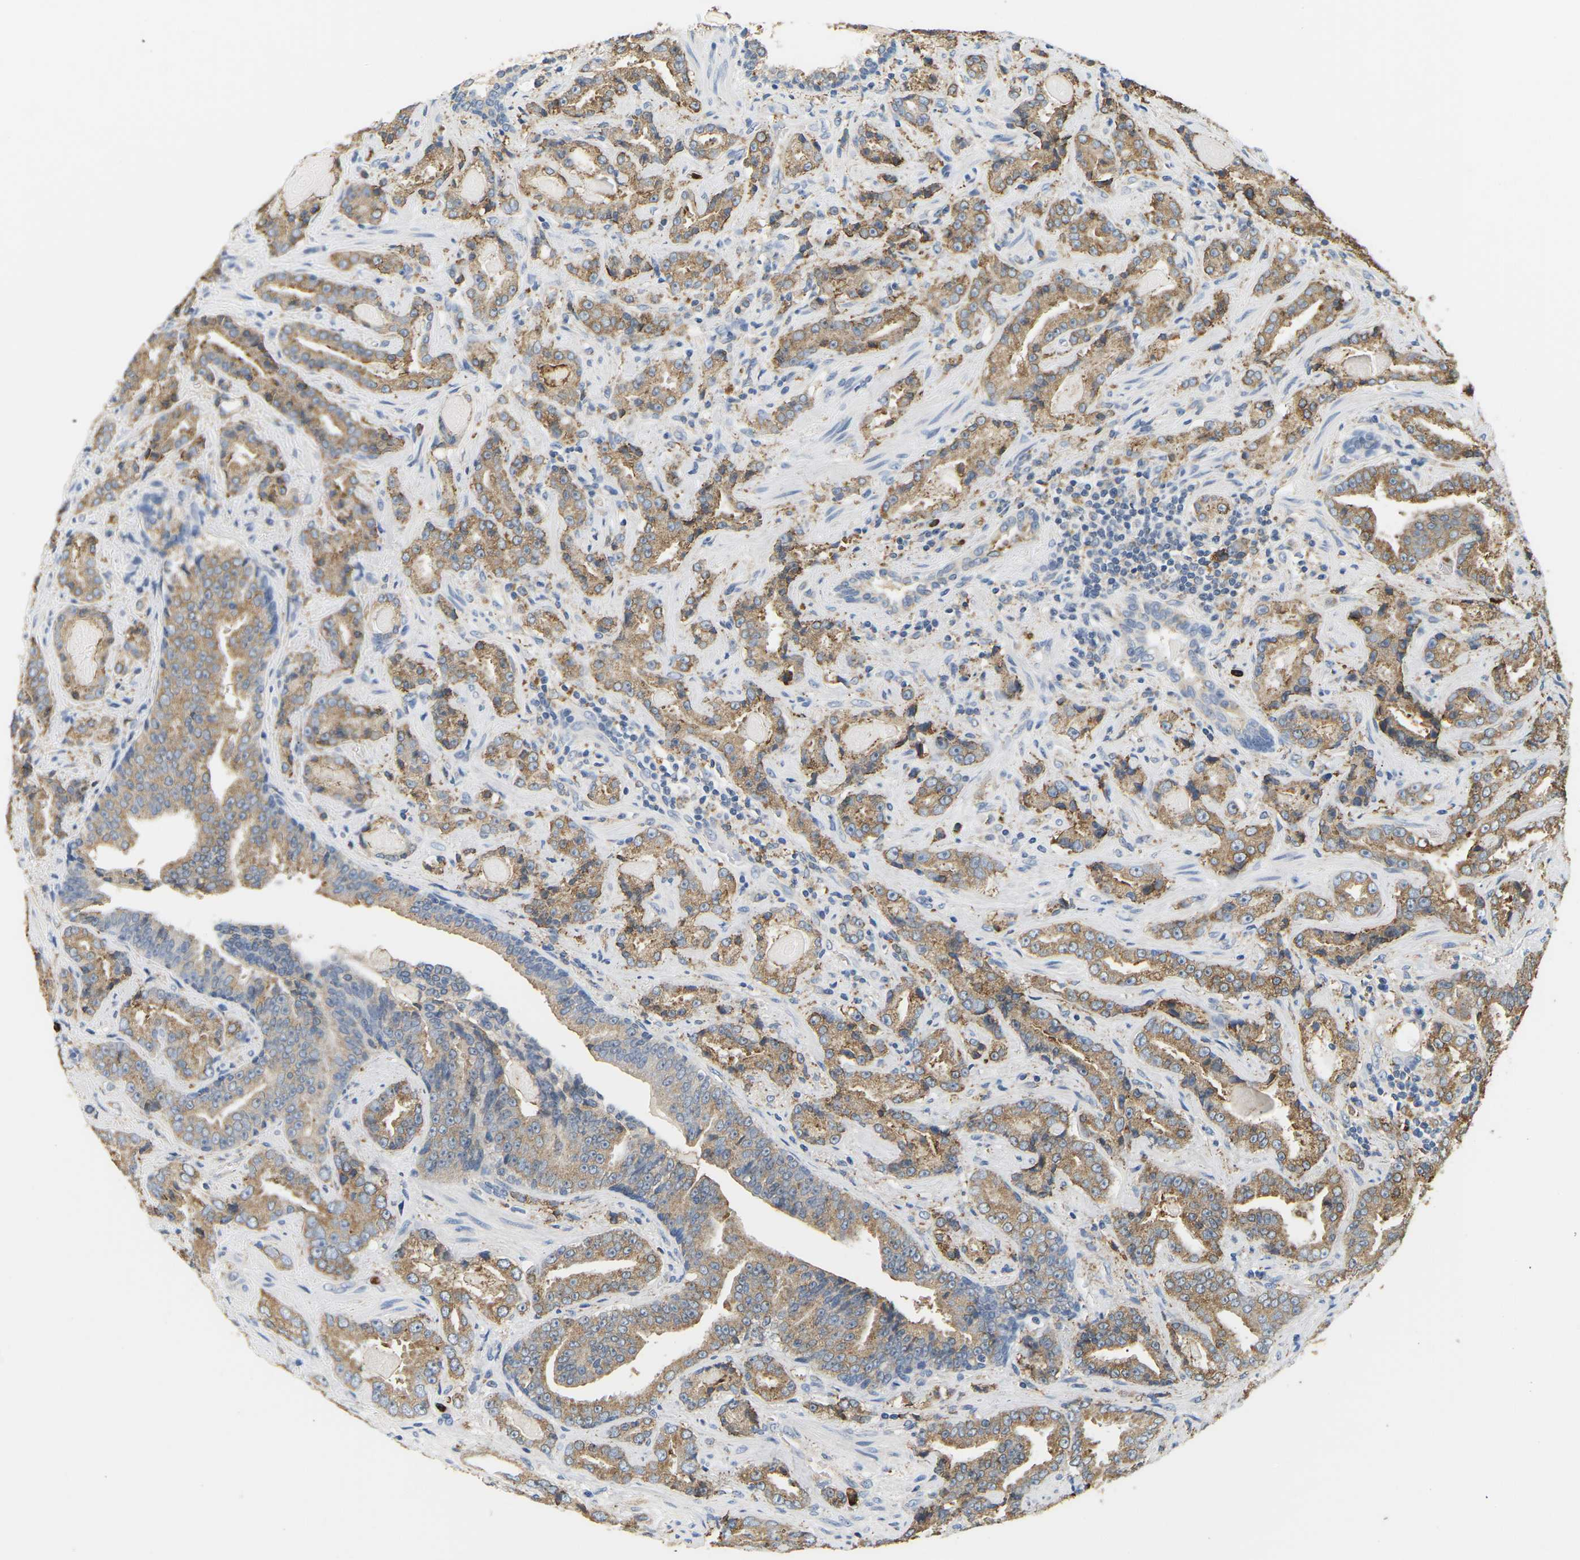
{"staining": {"intensity": "moderate", "quantity": ">75%", "location": "cytoplasmic/membranous"}, "tissue": "prostate cancer", "cell_type": "Tumor cells", "image_type": "cancer", "snomed": [{"axis": "morphology", "description": "Adenocarcinoma, Low grade"}, {"axis": "topography", "description": "Prostate"}], "caption": "Brown immunohistochemical staining in prostate adenocarcinoma (low-grade) reveals moderate cytoplasmic/membranous staining in about >75% of tumor cells.", "gene": "ADM", "patient": {"sex": "male", "age": 60}}